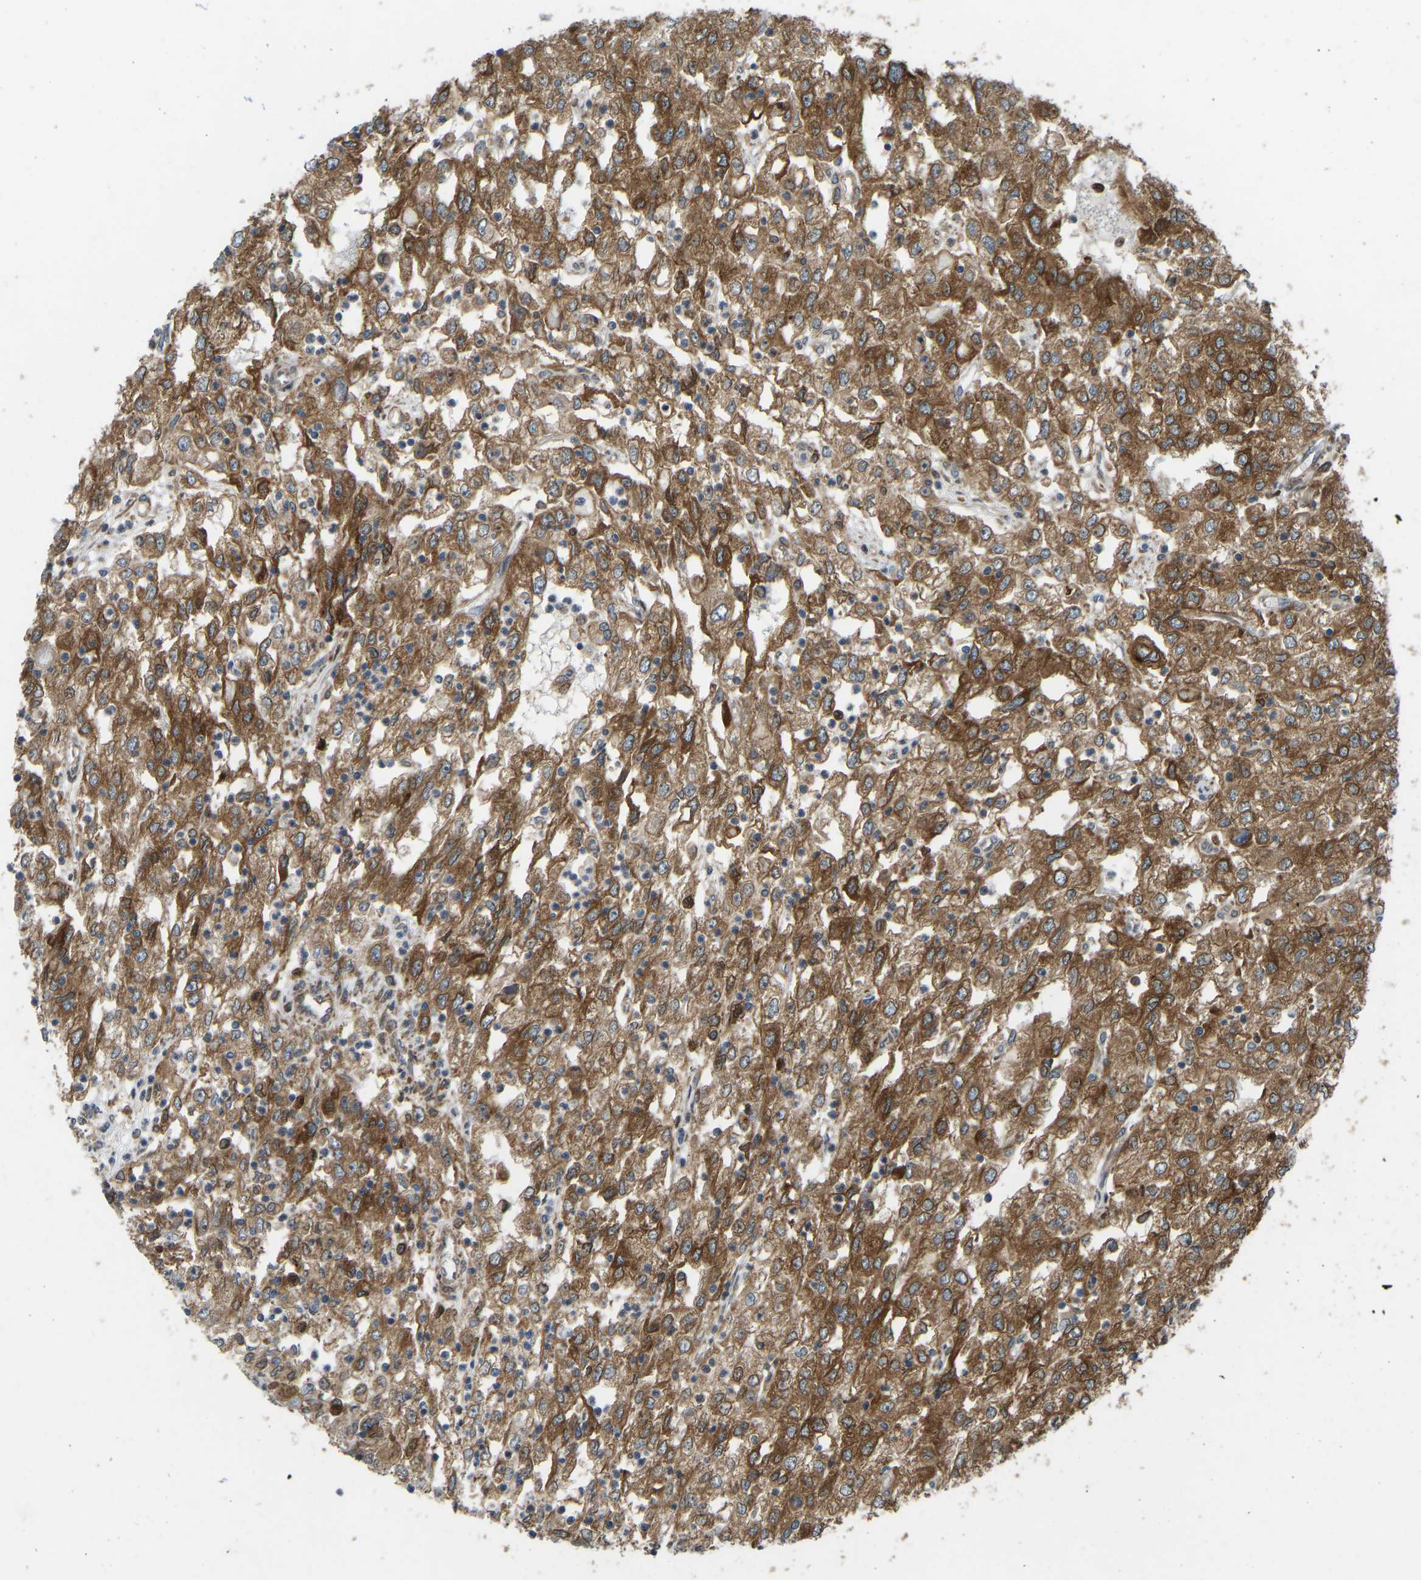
{"staining": {"intensity": "strong", "quantity": ">75%", "location": "cytoplasmic/membranous"}, "tissue": "renal cancer", "cell_type": "Tumor cells", "image_type": "cancer", "snomed": [{"axis": "morphology", "description": "Adenocarcinoma, NOS"}, {"axis": "topography", "description": "Kidney"}], "caption": "Brown immunohistochemical staining in human renal cancer exhibits strong cytoplasmic/membranous staining in about >75% of tumor cells. The protein is stained brown, and the nuclei are stained in blue (DAB (3,3'-diaminobenzidine) IHC with brightfield microscopy, high magnification).", "gene": "OS9", "patient": {"sex": "female", "age": 54}}